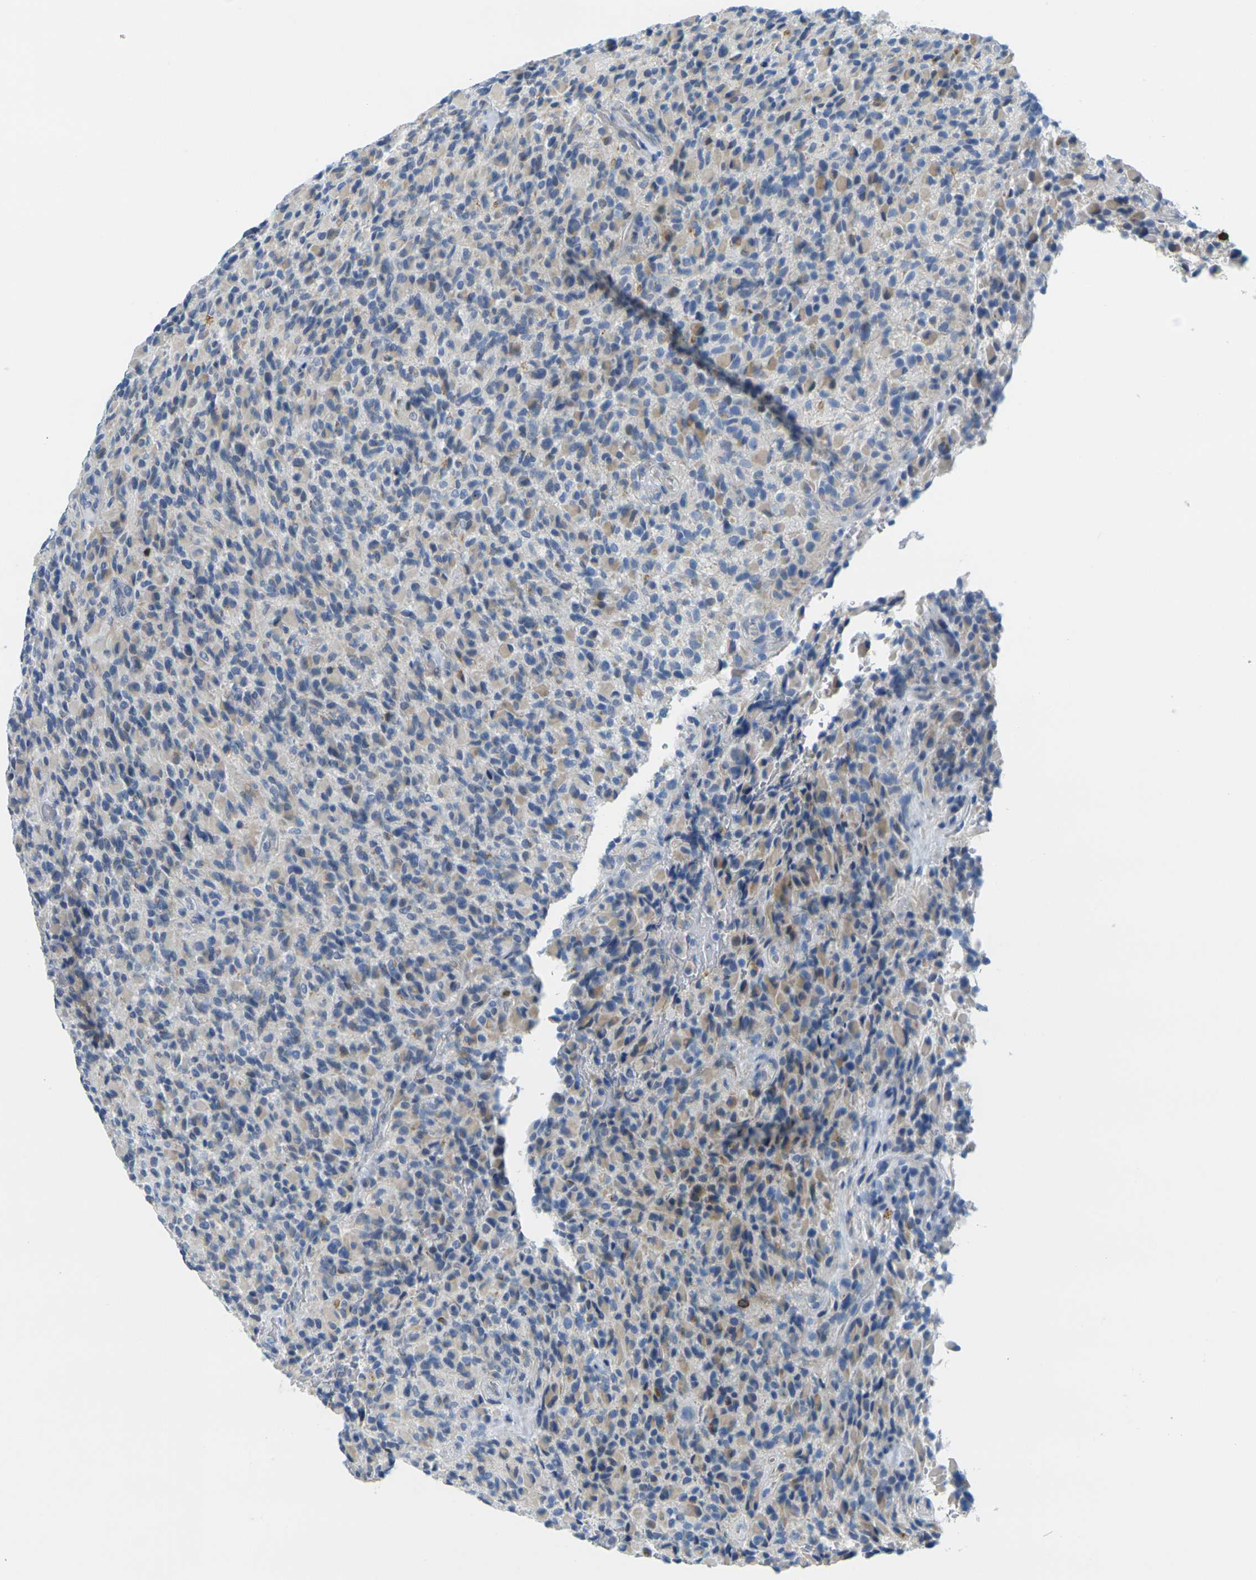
{"staining": {"intensity": "weak", "quantity": "25%-75%", "location": "cytoplasmic/membranous"}, "tissue": "glioma", "cell_type": "Tumor cells", "image_type": "cancer", "snomed": [{"axis": "morphology", "description": "Glioma, malignant, High grade"}, {"axis": "topography", "description": "Brain"}], "caption": "The immunohistochemical stain labels weak cytoplasmic/membranous staining in tumor cells of high-grade glioma (malignant) tissue. (DAB (3,3'-diaminobenzidine) = brown stain, brightfield microscopy at high magnification).", "gene": "CD3D", "patient": {"sex": "male", "age": 71}}